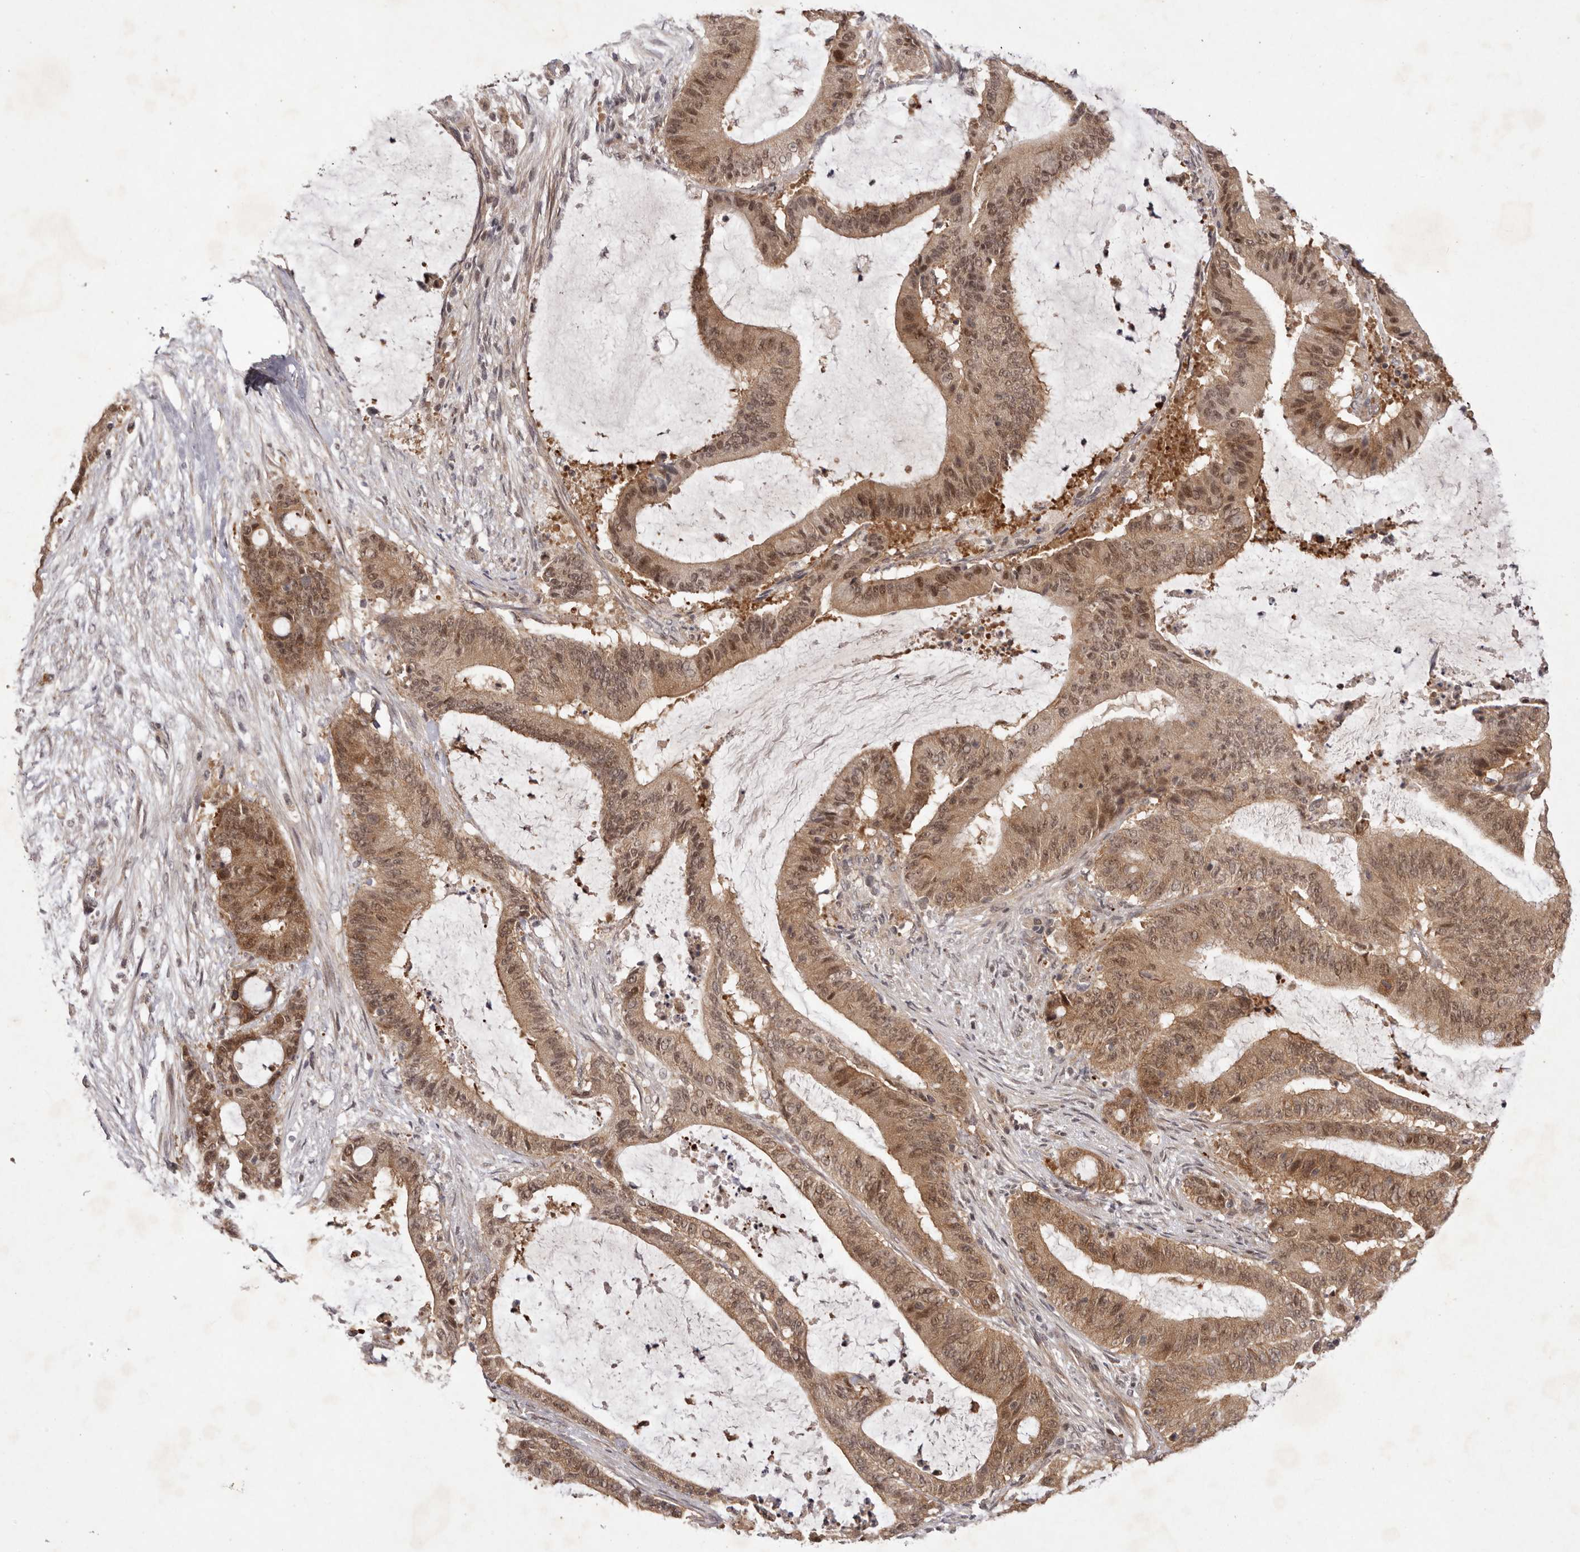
{"staining": {"intensity": "moderate", "quantity": ">75%", "location": "cytoplasmic/membranous,nuclear"}, "tissue": "liver cancer", "cell_type": "Tumor cells", "image_type": "cancer", "snomed": [{"axis": "morphology", "description": "Normal tissue, NOS"}, {"axis": "morphology", "description": "Cholangiocarcinoma"}, {"axis": "topography", "description": "Liver"}, {"axis": "topography", "description": "Peripheral nerve tissue"}], "caption": "IHC (DAB) staining of human liver cholangiocarcinoma displays moderate cytoplasmic/membranous and nuclear protein expression in approximately >75% of tumor cells. Nuclei are stained in blue.", "gene": "BUD31", "patient": {"sex": "female", "age": 73}}